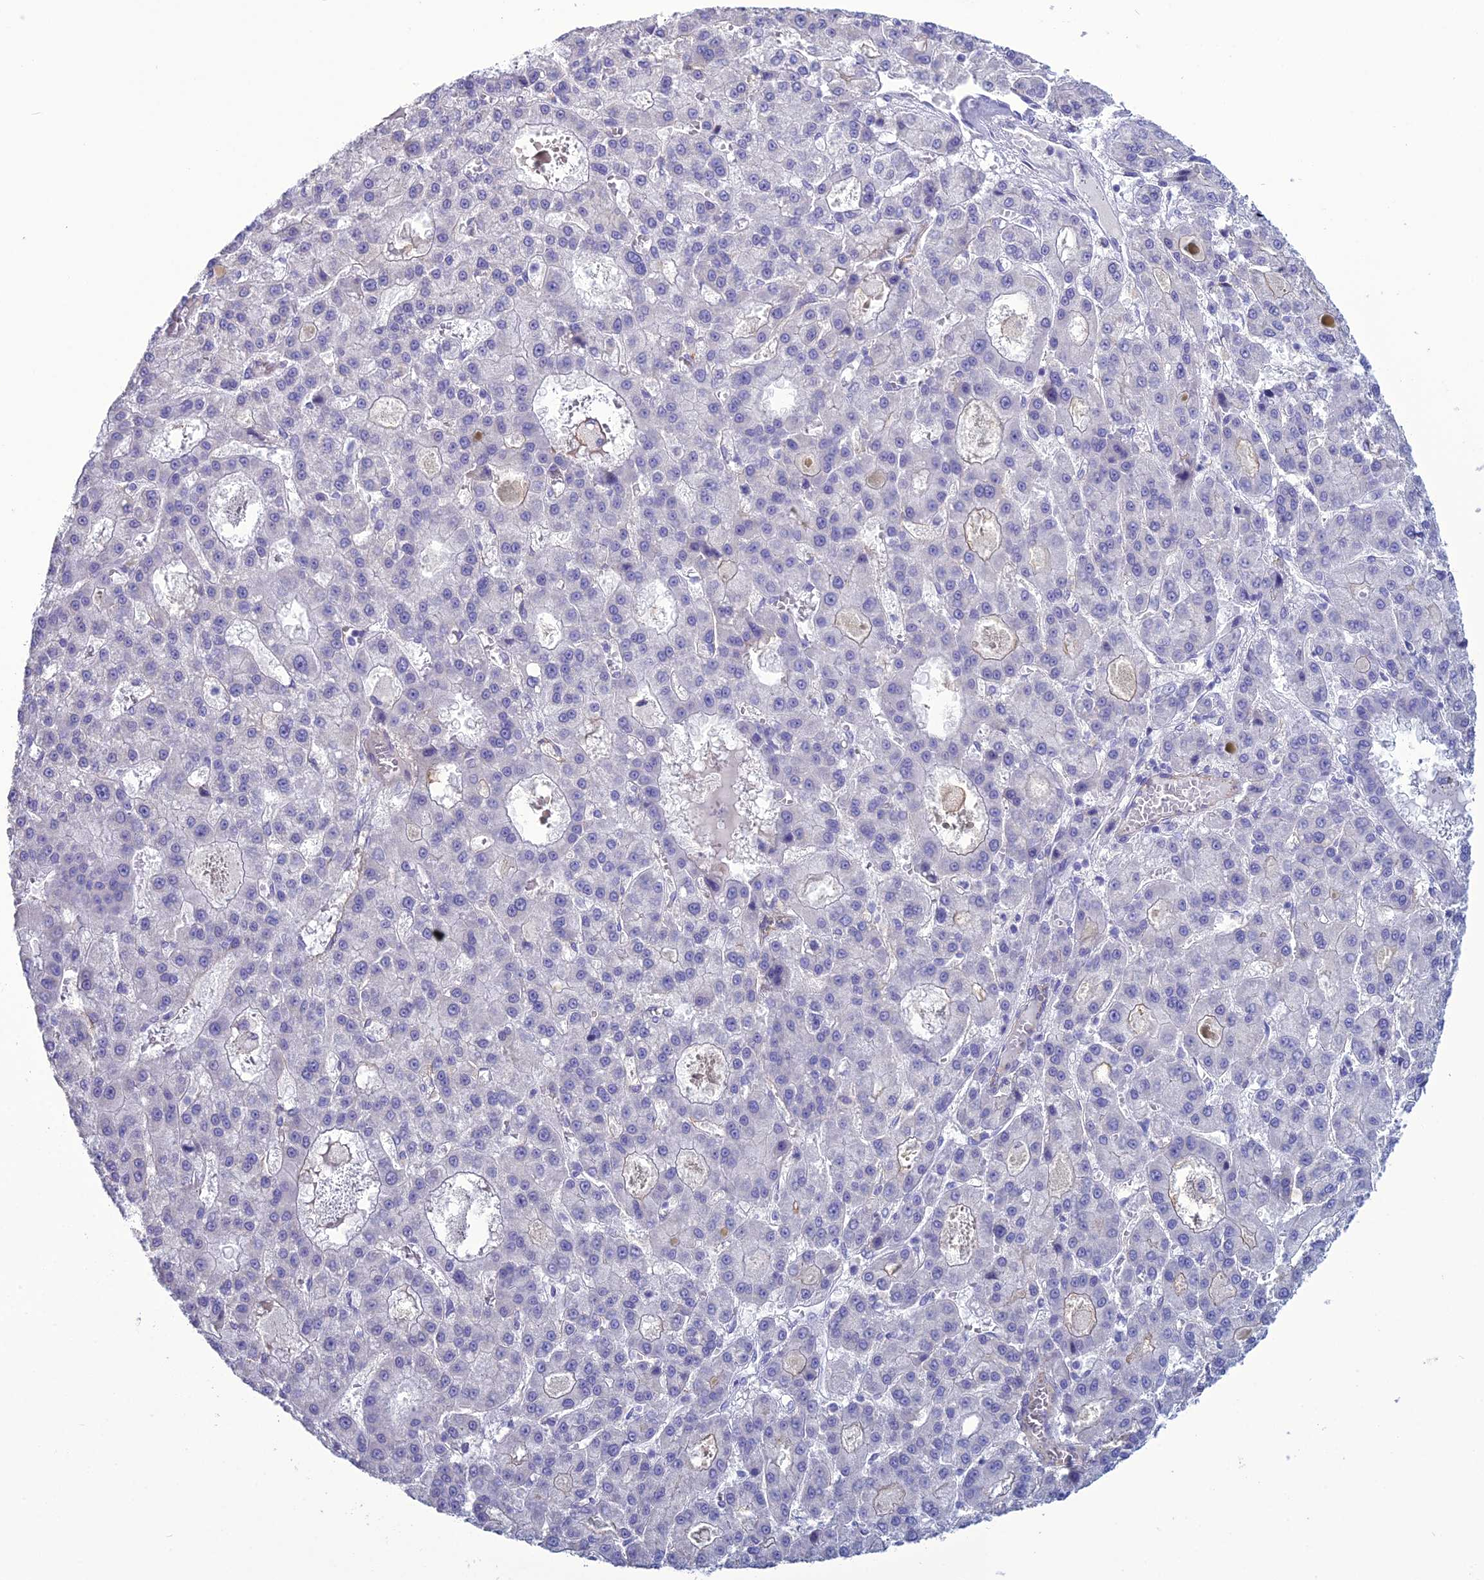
{"staining": {"intensity": "negative", "quantity": "none", "location": "none"}, "tissue": "liver cancer", "cell_type": "Tumor cells", "image_type": "cancer", "snomed": [{"axis": "morphology", "description": "Carcinoma, Hepatocellular, NOS"}, {"axis": "topography", "description": "Liver"}], "caption": "Hepatocellular carcinoma (liver) stained for a protein using immunohistochemistry demonstrates no expression tumor cells.", "gene": "ACE", "patient": {"sex": "male", "age": 70}}